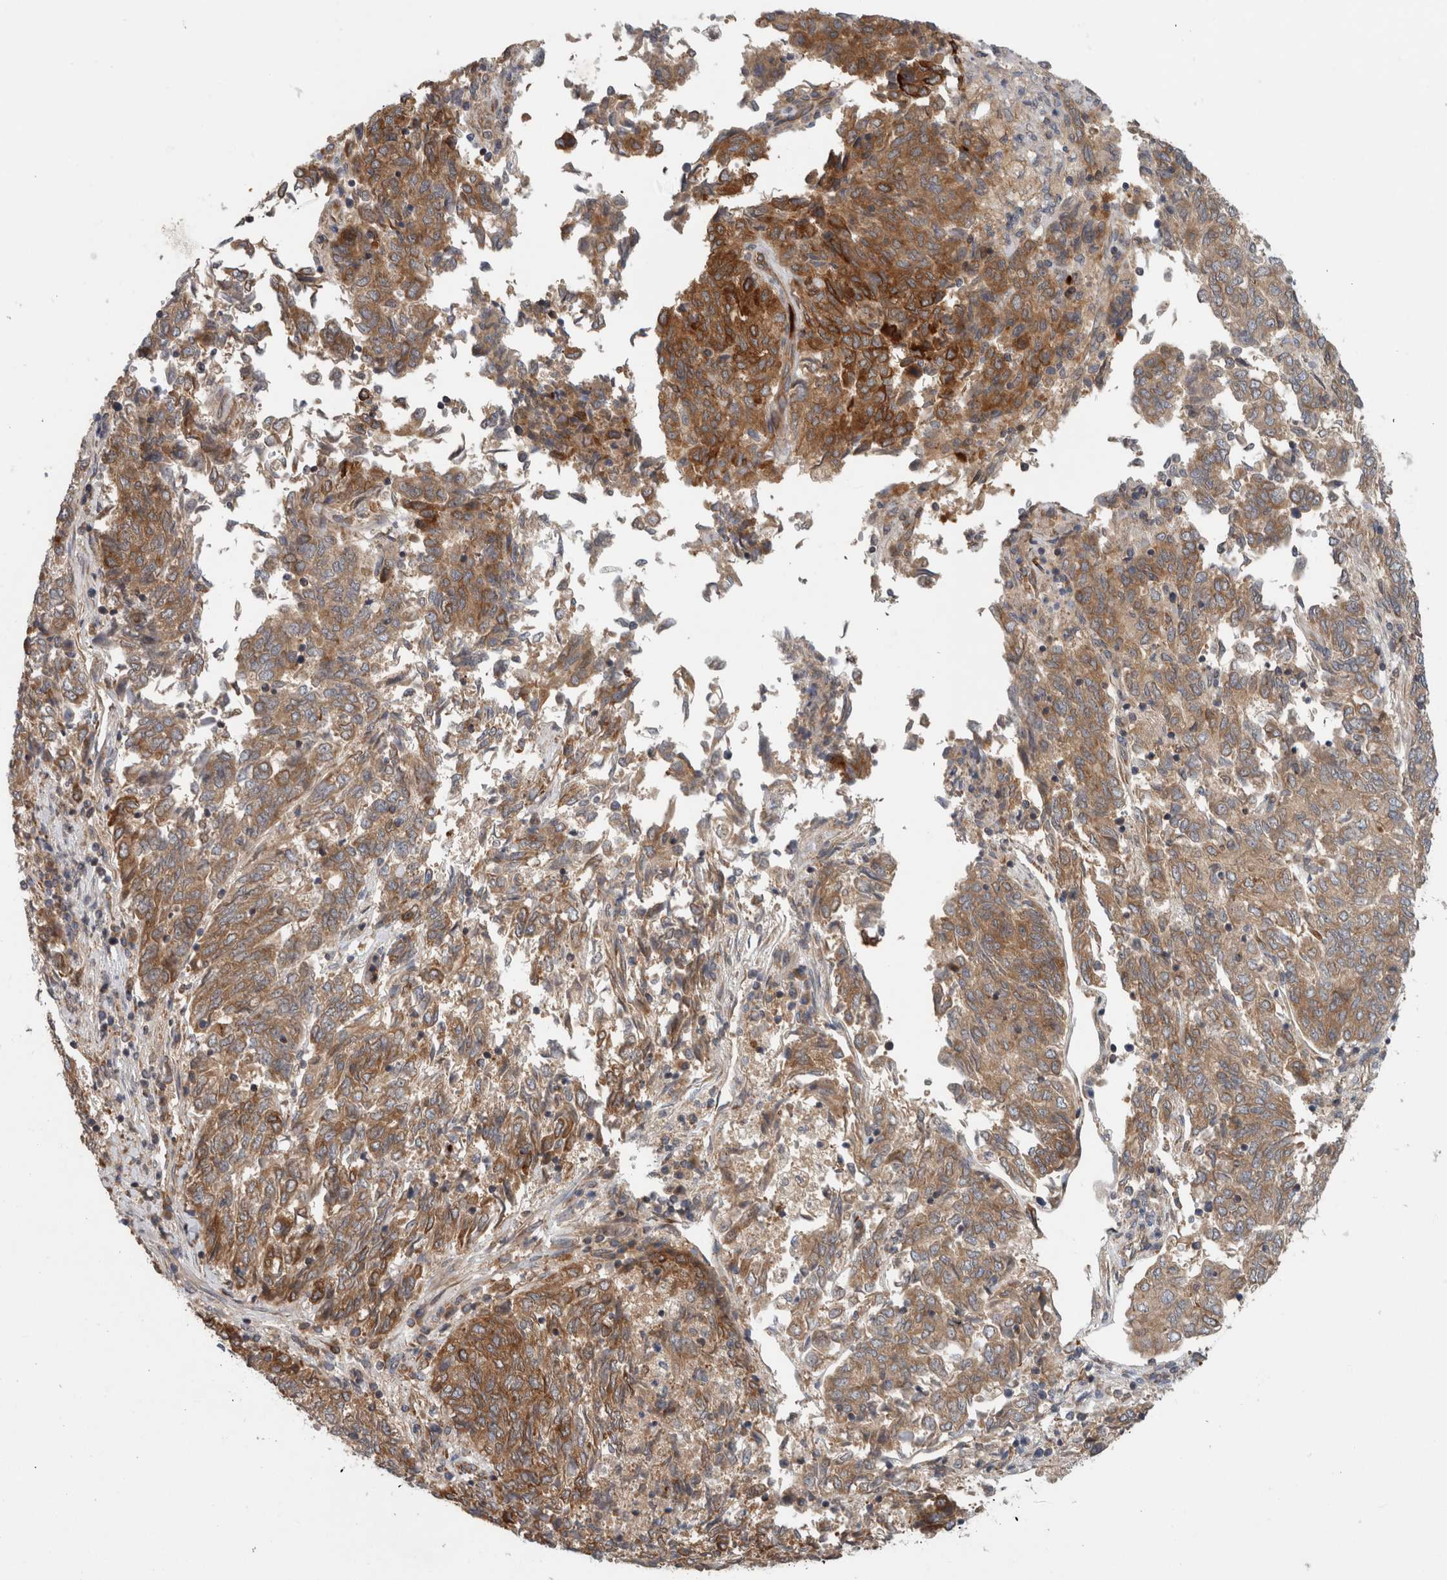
{"staining": {"intensity": "moderate", "quantity": ">75%", "location": "cytoplasmic/membranous"}, "tissue": "endometrial cancer", "cell_type": "Tumor cells", "image_type": "cancer", "snomed": [{"axis": "morphology", "description": "Adenocarcinoma, NOS"}, {"axis": "topography", "description": "Endometrium"}], "caption": "This histopathology image demonstrates endometrial cancer stained with IHC to label a protein in brown. The cytoplasmic/membranous of tumor cells show moderate positivity for the protein. Nuclei are counter-stained blue.", "gene": "PDCD2", "patient": {"sex": "female", "age": 80}}